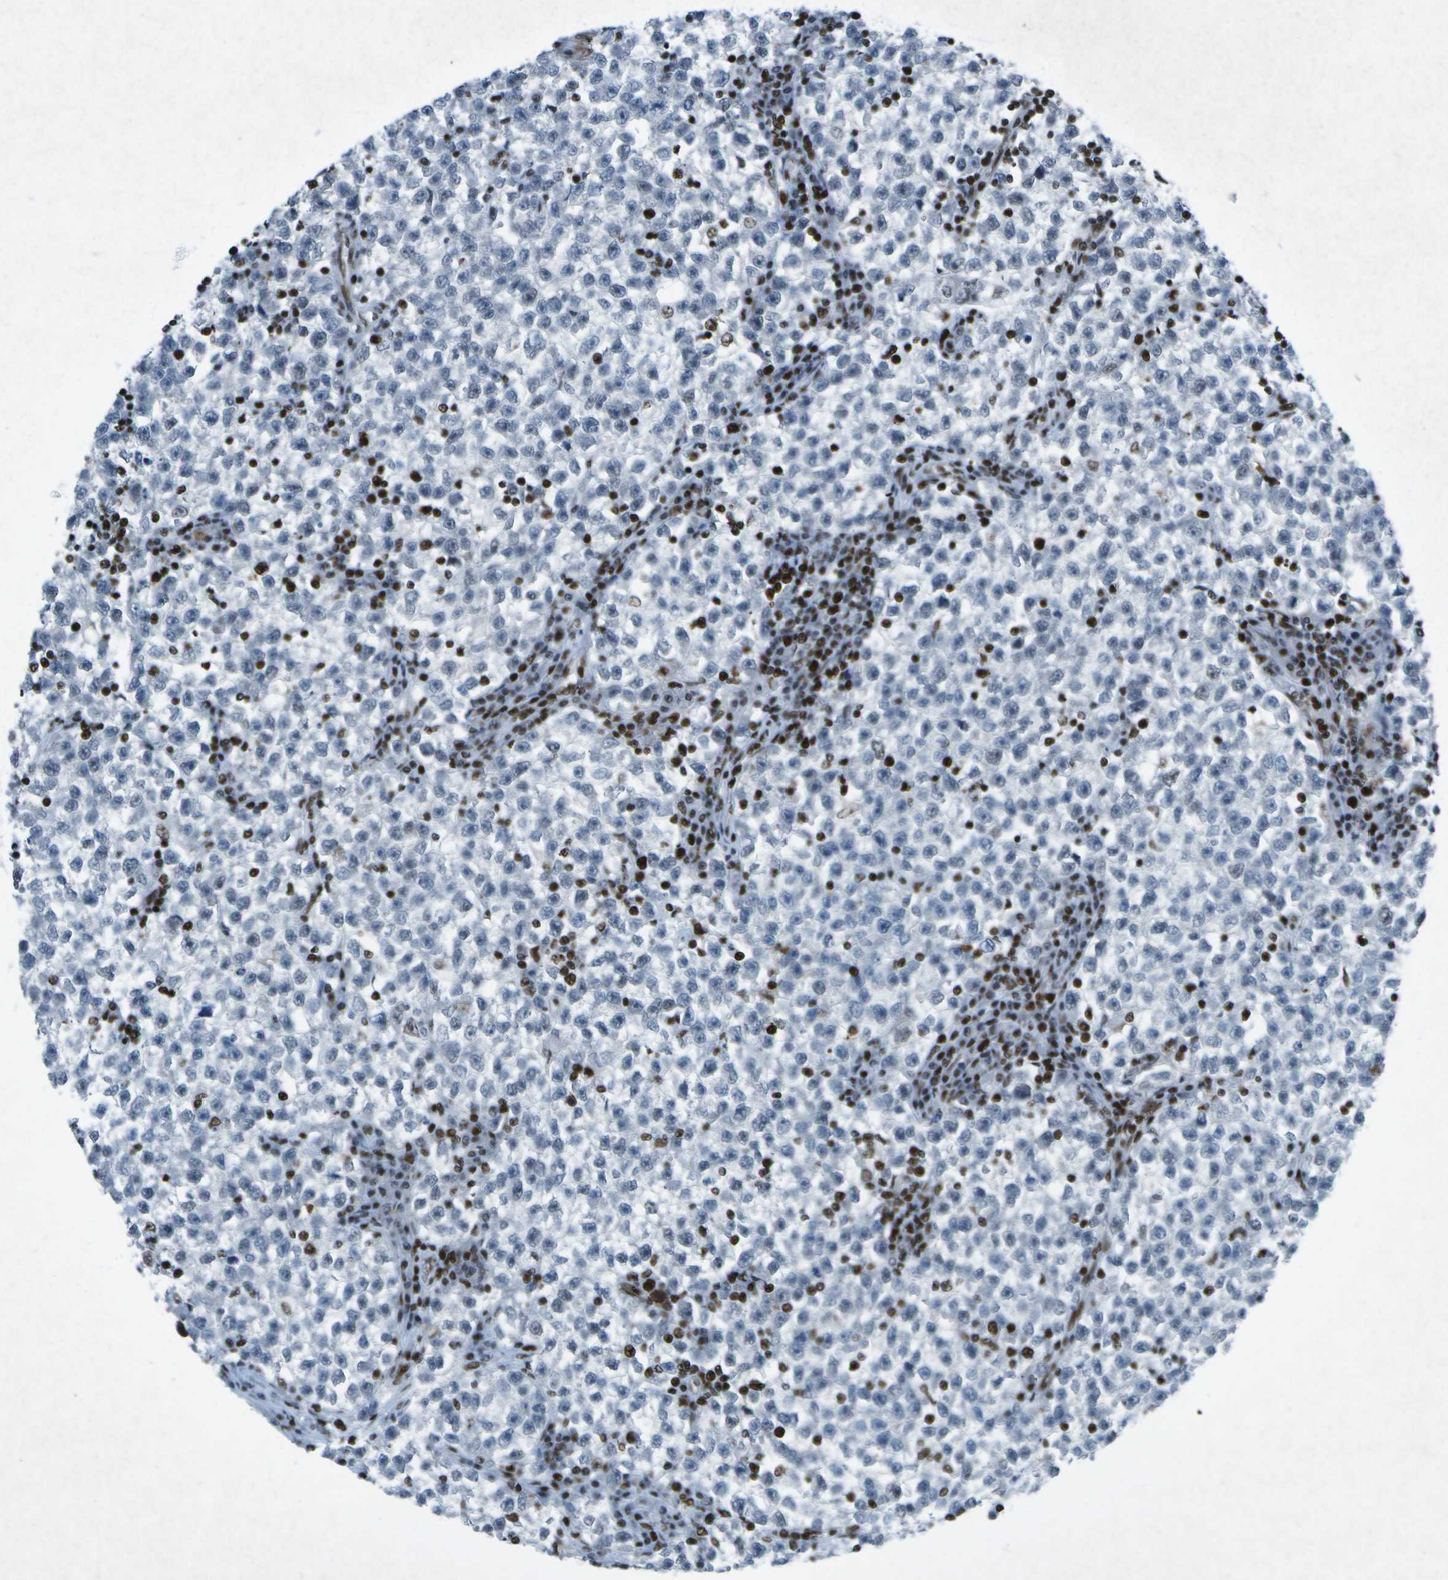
{"staining": {"intensity": "negative", "quantity": "none", "location": "none"}, "tissue": "testis cancer", "cell_type": "Tumor cells", "image_type": "cancer", "snomed": [{"axis": "morphology", "description": "Seminoma, NOS"}, {"axis": "topography", "description": "Testis"}], "caption": "There is no significant expression in tumor cells of testis seminoma. (DAB (3,3'-diaminobenzidine) IHC, high magnification).", "gene": "MTA2", "patient": {"sex": "male", "age": 22}}